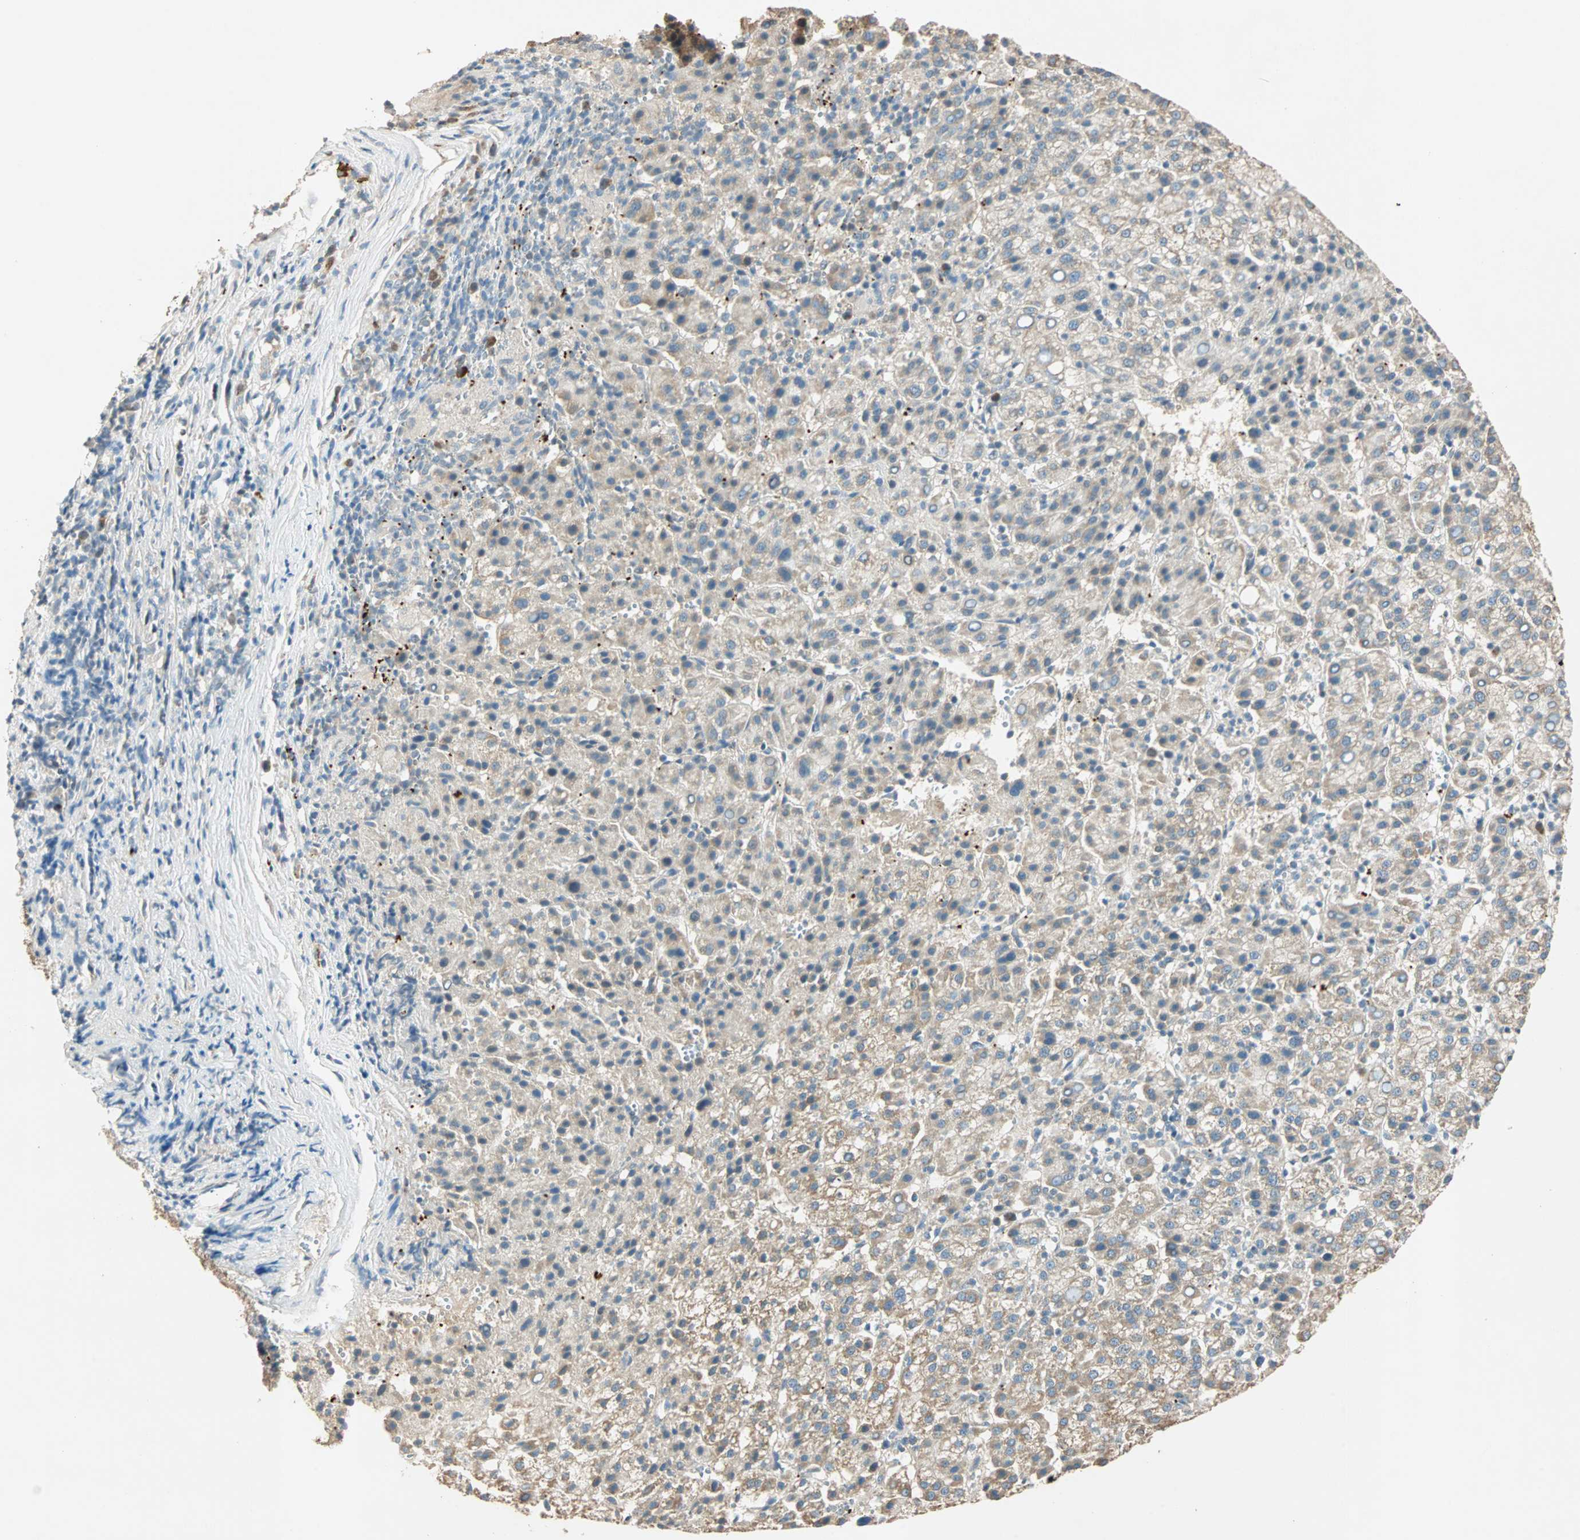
{"staining": {"intensity": "moderate", "quantity": "25%-75%", "location": "cytoplasmic/membranous"}, "tissue": "liver cancer", "cell_type": "Tumor cells", "image_type": "cancer", "snomed": [{"axis": "morphology", "description": "Carcinoma, Hepatocellular, NOS"}, {"axis": "topography", "description": "Liver"}], "caption": "Immunohistochemistry (IHC) image of neoplastic tissue: liver cancer (hepatocellular carcinoma) stained using immunohistochemistry (IHC) shows medium levels of moderate protein expression localized specifically in the cytoplasmic/membranous of tumor cells, appearing as a cytoplasmic/membranous brown color.", "gene": "RAD18", "patient": {"sex": "female", "age": 58}}